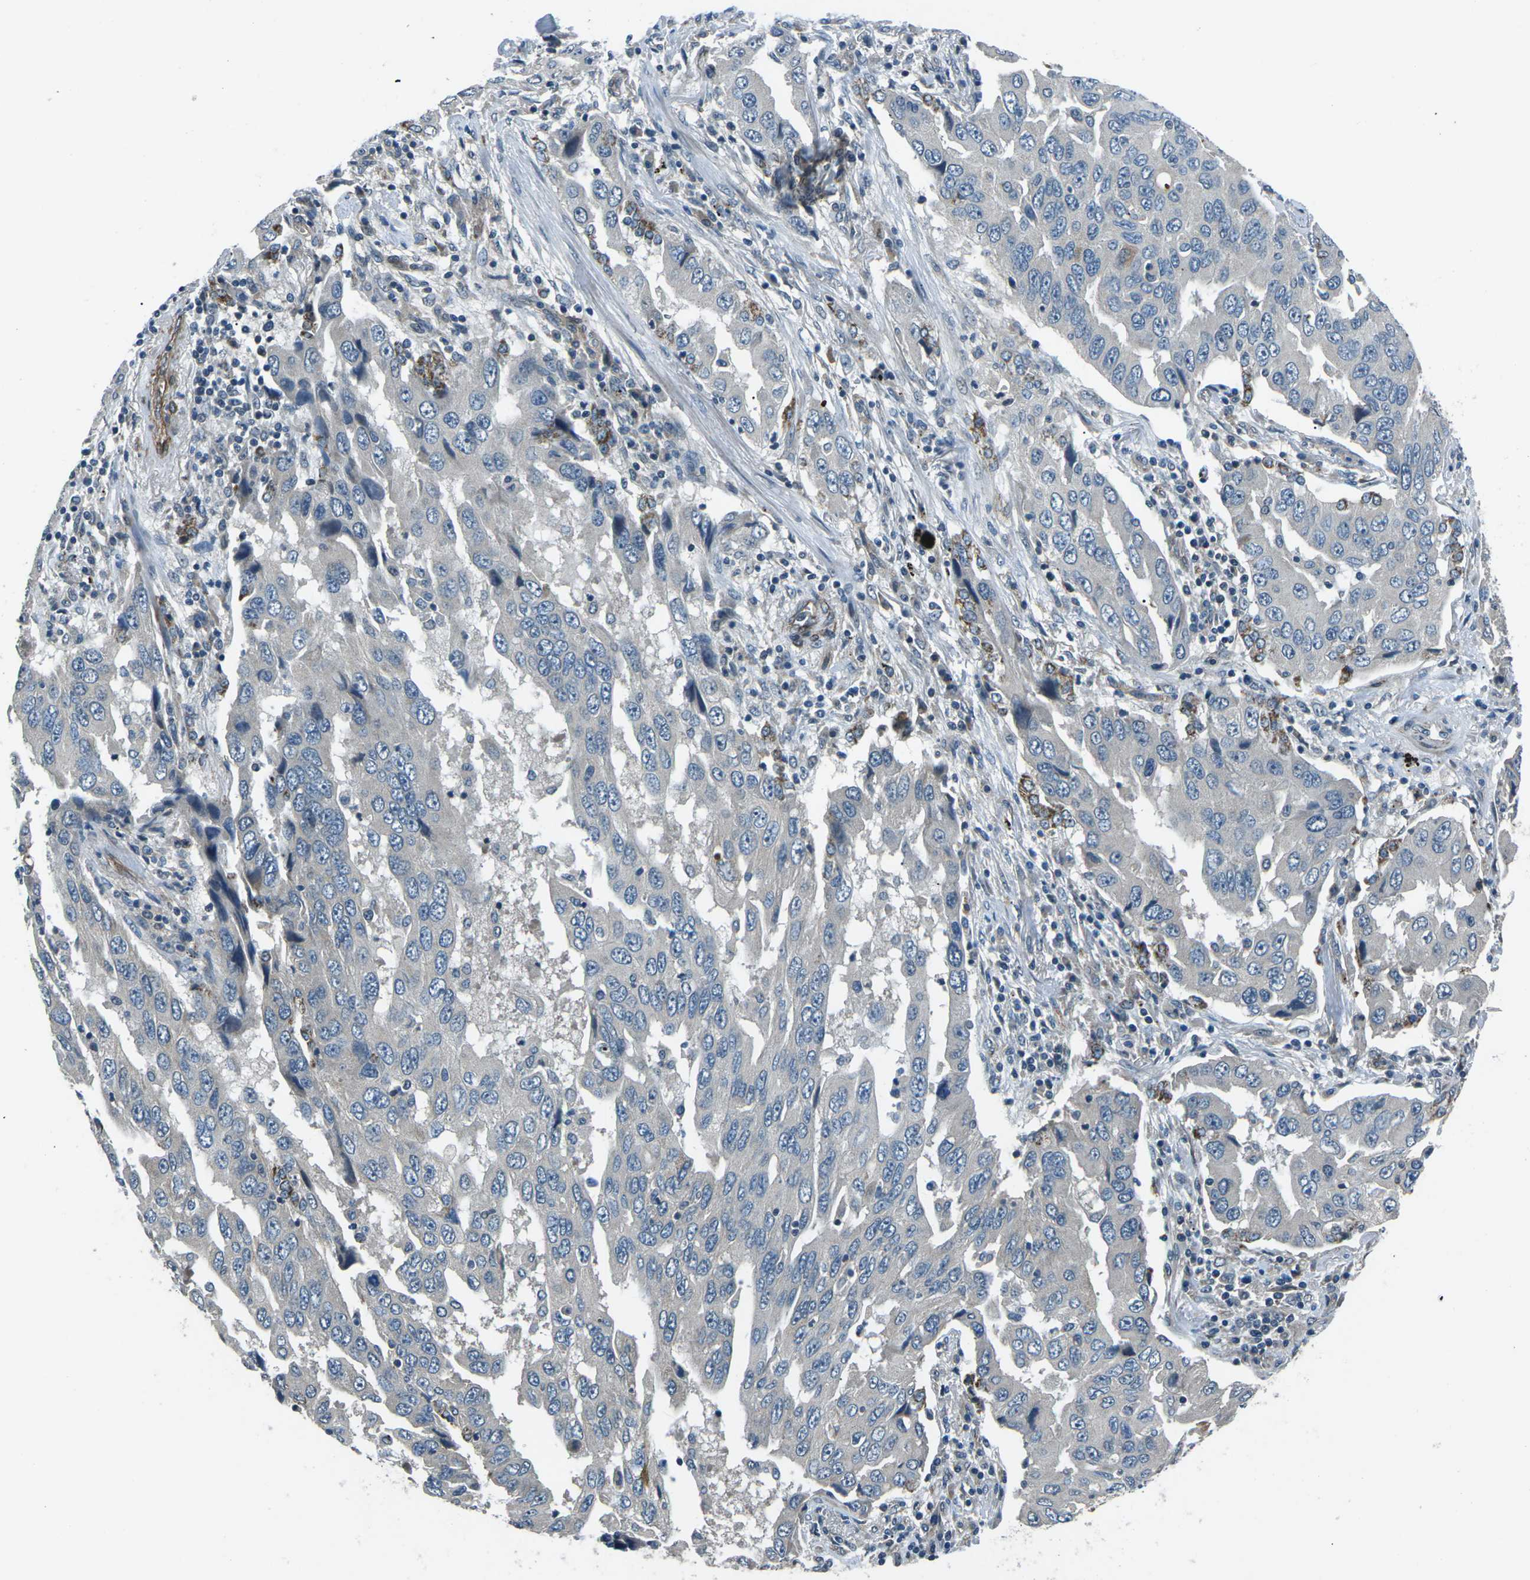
{"staining": {"intensity": "negative", "quantity": "none", "location": "none"}, "tissue": "lung cancer", "cell_type": "Tumor cells", "image_type": "cancer", "snomed": [{"axis": "morphology", "description": "Adenocarcinoma, NOS"}, {"axis": "topography", "description": "Lung"}], "caption": "Tumor cells are negative for protein expression in human lung adenocarcinoma.", "gene": "AFAP1", "patient": {"sex": "female", "age": 65}}